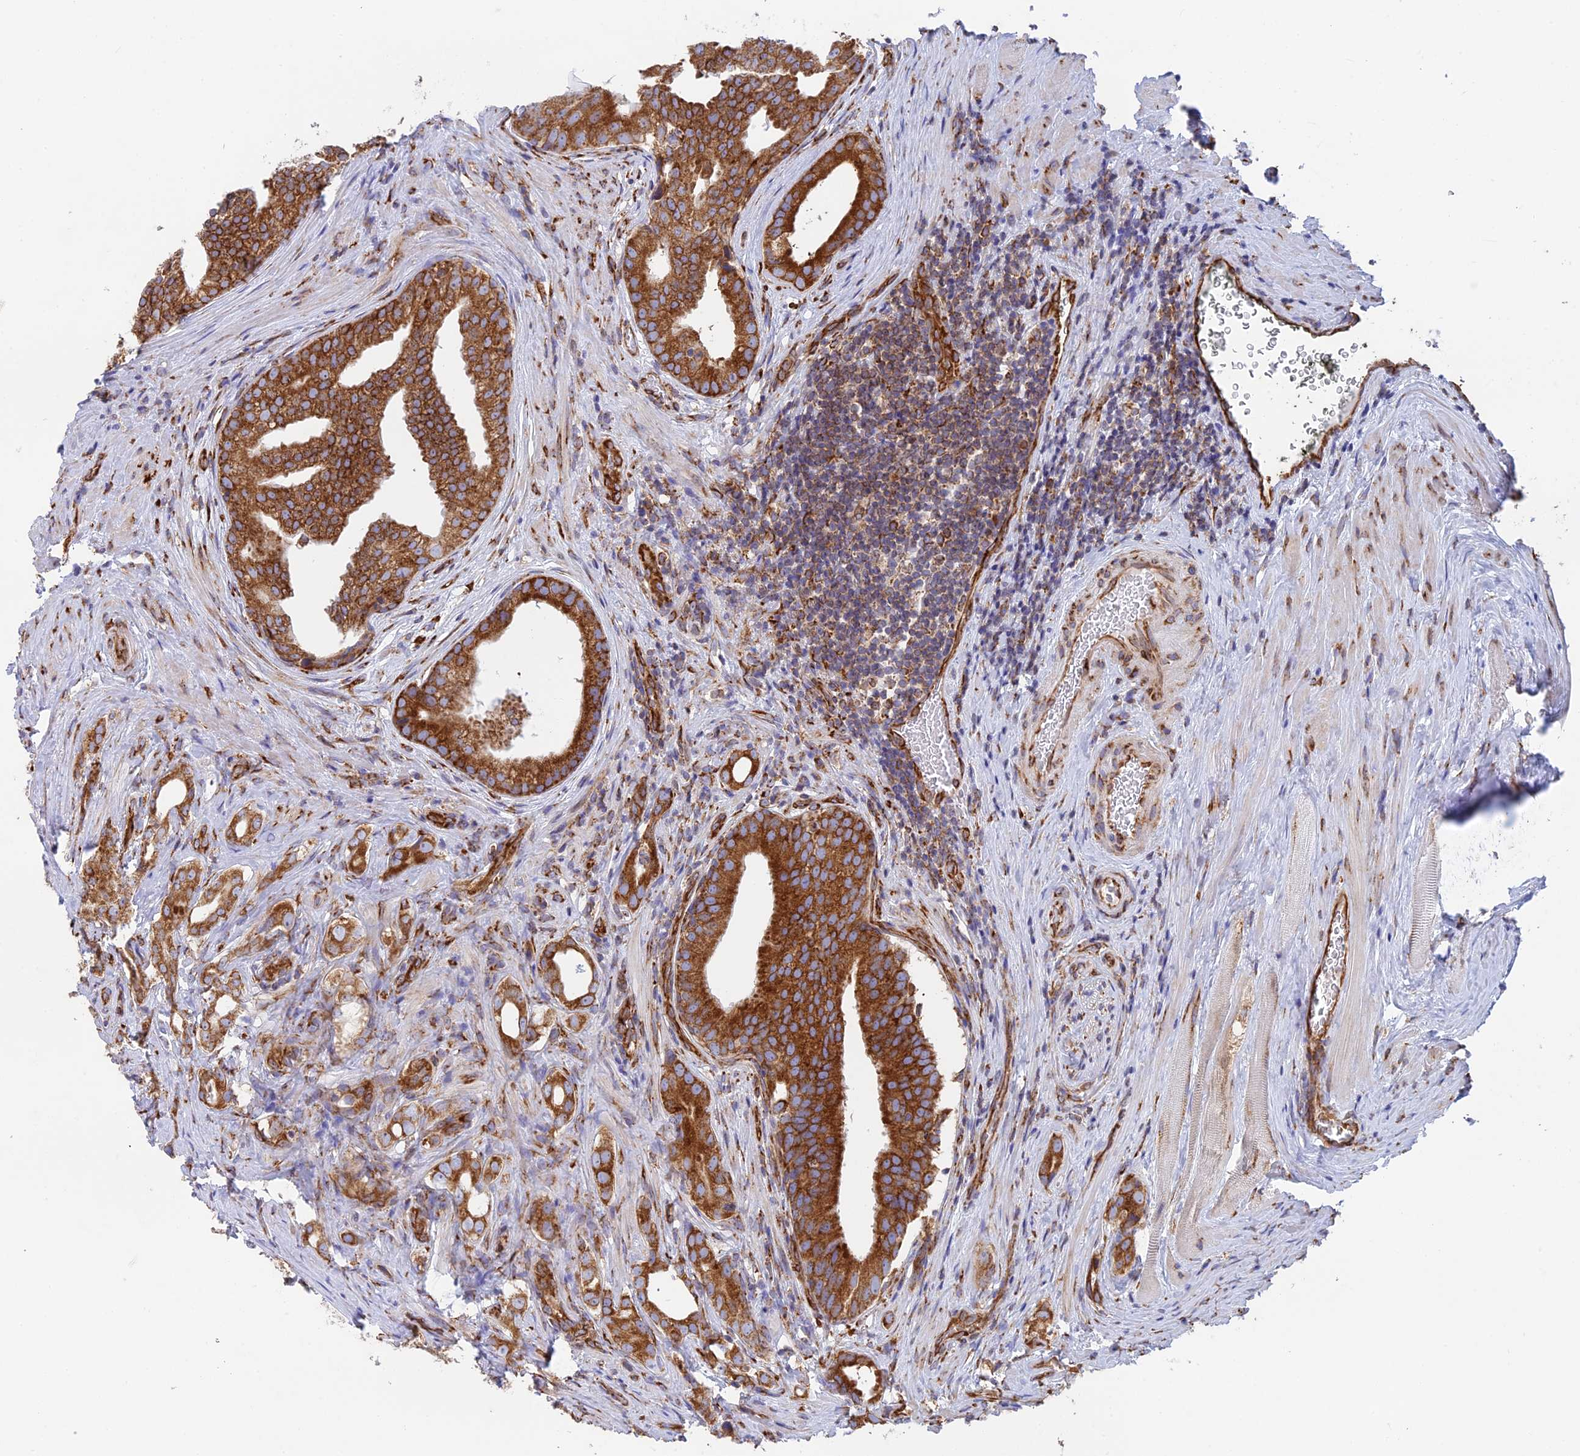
{"staining": {"intensity": "strong", "quantity": ">75%", "location": "cytoplasmic/membranous"}, "tissue": "prostate cancer", "cell_type": "Tumor cells", "image_type": "cancer", "snomed": [{"axis": "morphology", "description": "Adenocarcinoma, Low grade"}, {"axis": "topography", "description": "Prostate"}], "caption": "Brown immunohistochemical staining in prostate cancer shows strong cytoplasmic/membranous staining in about >75% of tumor cells.", "gene": "CCDC69", "patient": {"sex": "male", "age": 71}}